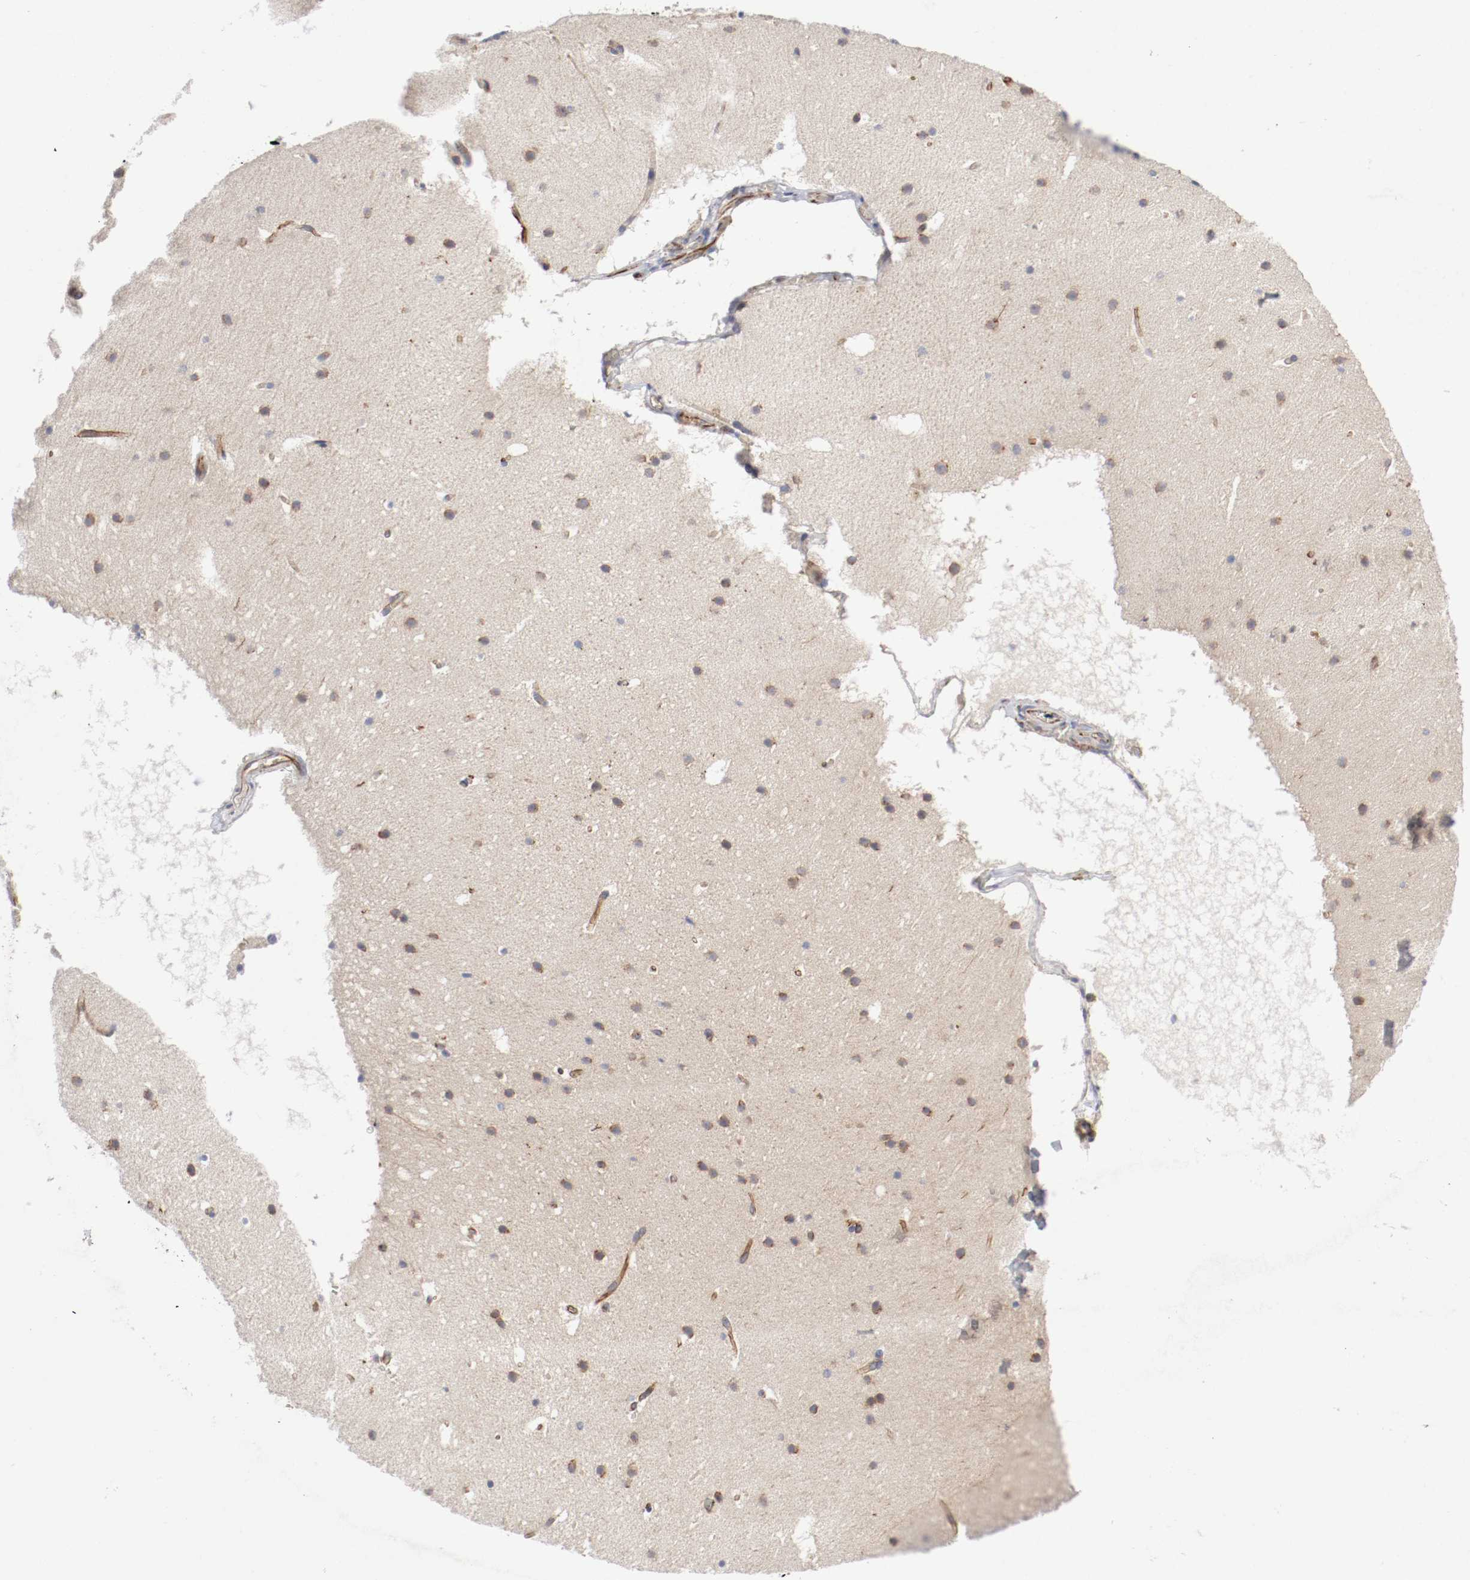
{"staining": {"intensity": "negative", "quantity": "none", "location": "none"}, "tissue": "cerebellum", "cell_type": "Cells in granular layer", "image_type": "normal", "snomed": [{"axis": "morphology", "description": "Normal tissue, NOS"}, {"axis": "topography", "description": "Cerebellum"}], "caption": "Cells in granular layer are negative for brown protein staining in unremarkable cerebellum. (DAB (3,3'-diaminobenzidine) IHC, high magnification).", "gene": "GIT1", "patient": {"sex": "male", "age": 45}}